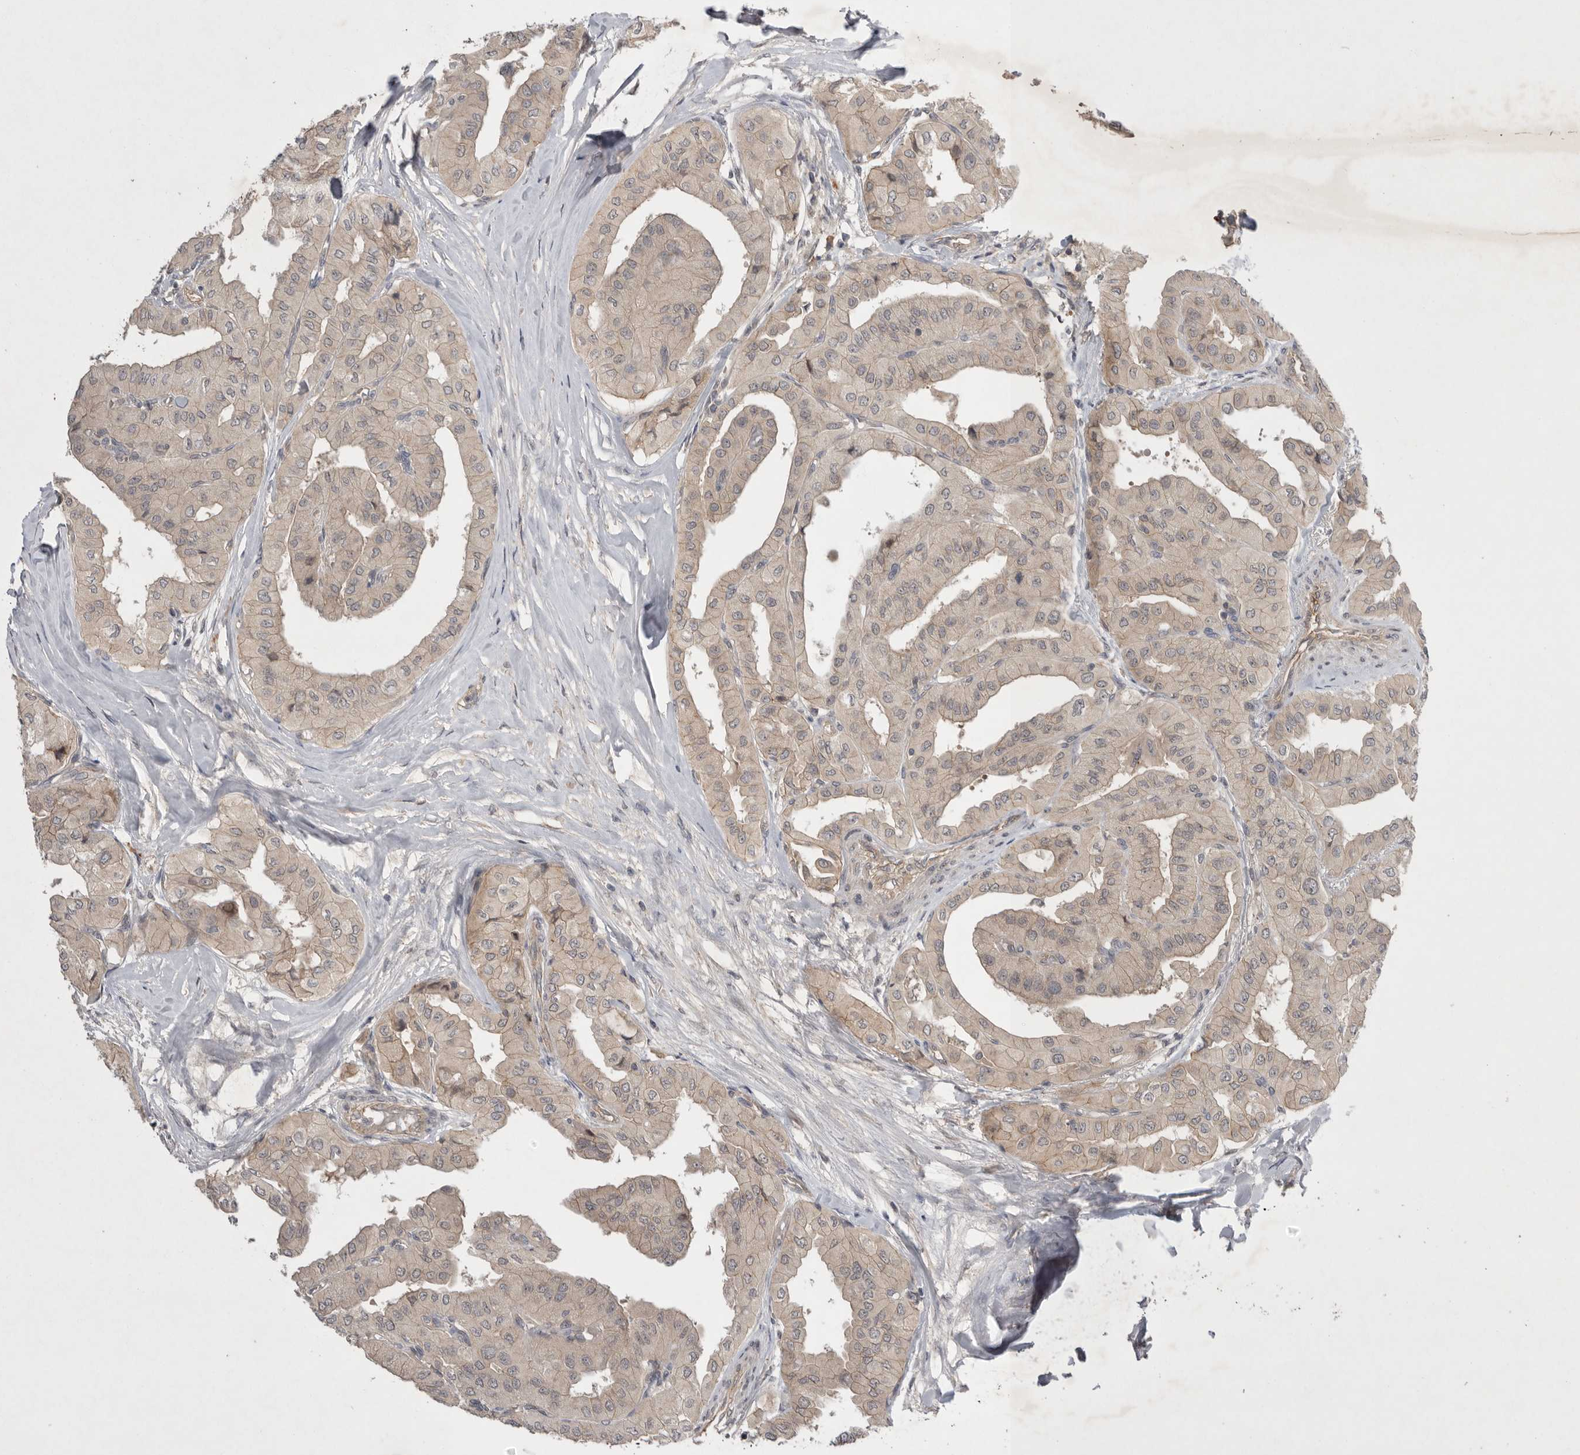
{"staining": {"intensity": "weak", "quantity": ">75%", "location": "cytoplasmic/membranous"}, "tissue": "thyroid cancer", "cell_type": "Tumor cells", "image_type": "cancer", "snomed": [{"axis": "morphology", "description": "Papillary adenocarcinoma, NOS"}, {"axis": "topography", "description": "Thyroid gland"}], "caption": "The histopathology image displays immunohistochemical staining of papillary adenocarcinoma (thyroid). There is weak cytoplasmic/membranous positivity is seen in about >75% of tumor cells. (brown staining indicates protein expression, while blue staining denotes nuclei).", "gene": "NRCAM", "patient": {"sex": "female", "age": 59}}